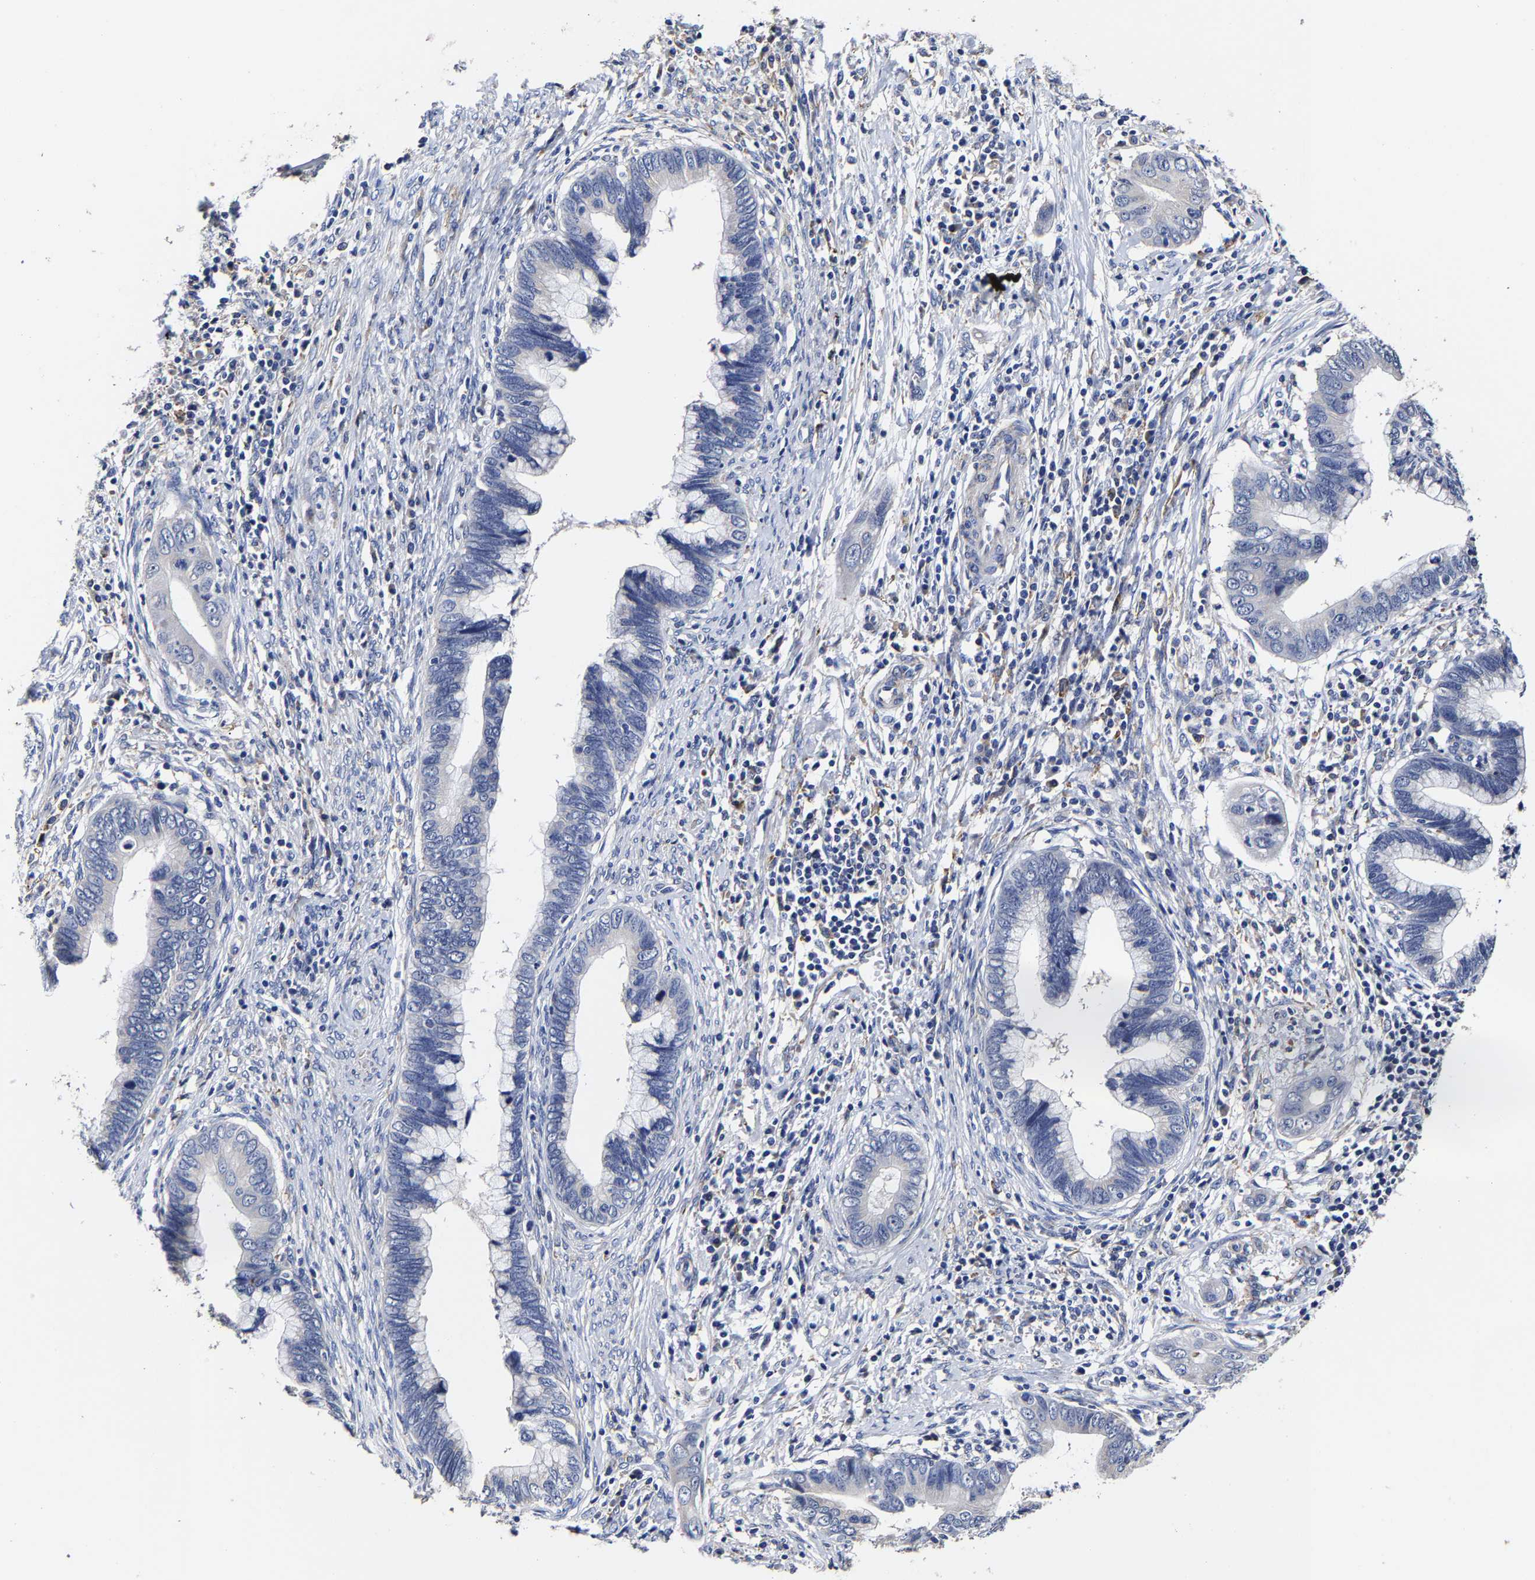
{"staining": {"intensity": "negative", "quantity": "none", "location": "none"}, "tissue": "cervical cancer", "cell_type": "Tumor cells", "image_type": "cancer", "snomed": [{"axis": "morphology", "description": "Adenocarcinoma, NOS"}, {"axis": "topography", "description": "Cervix"}], "caption": "A micrograph of adenocarcinoma (cervical) stained for a protein shows no brown staining in tumor cells.", "gene": "AASS", "patient": {"sex": "female", "age": 44}}